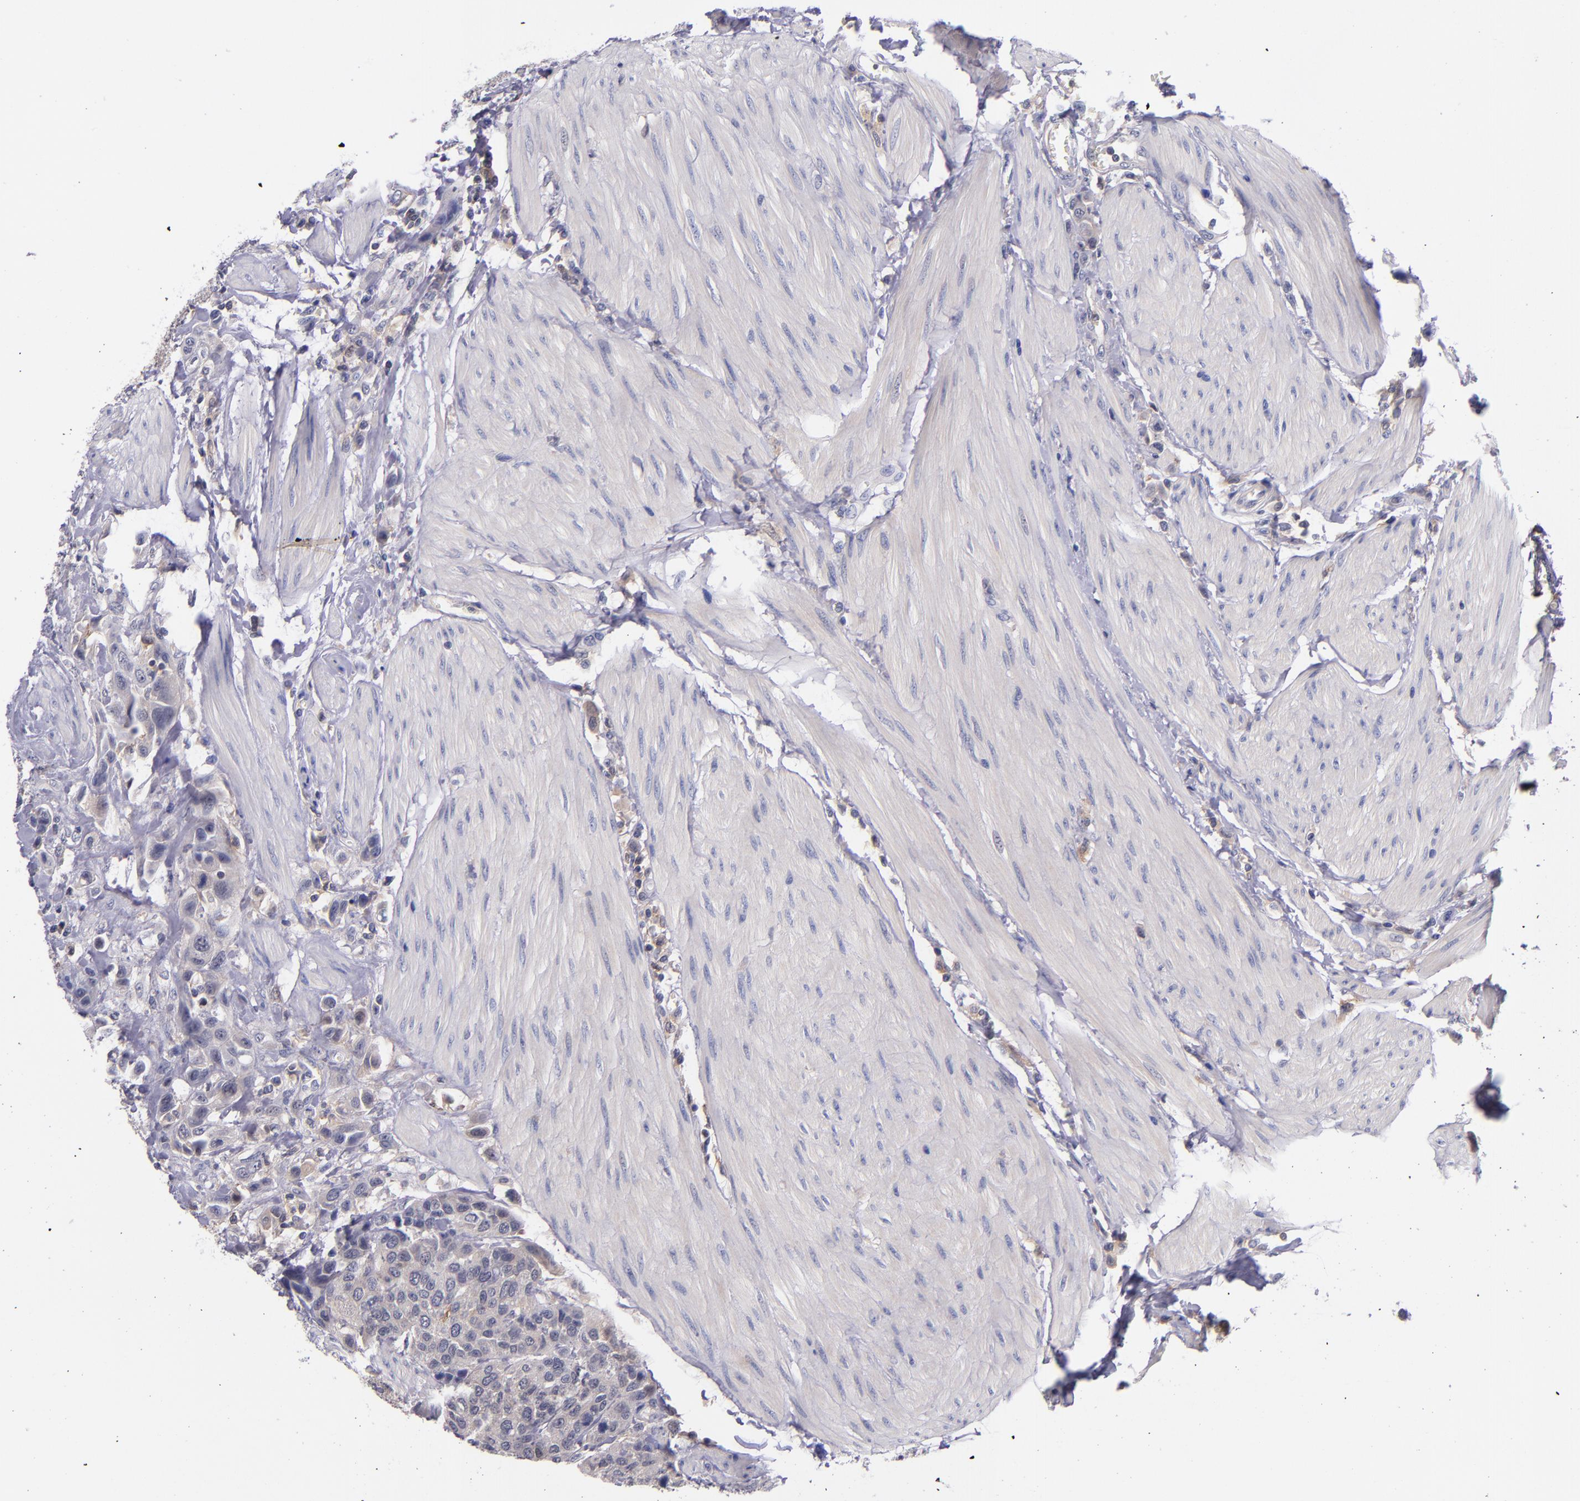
{"staining": {"intensity": "weak", "quantity": ">75%", "location": "cytoplasmic/membranous"}, "tissue": "urothelial cancer", "cell_type": "Tumor cells", "image_type": "cancer", "snomed": [{"axis": "morphology", "description": "Urothelial carcinoma, High grade"}, {"axis": "topography", "description": "Urinary bladder"}], "caption": "High-power microscopy captured an IHC micrograph of urothelial cancer, revealing weak cytoplasmic/membranous expression in approximately >75% of tumor cells. The staining was performed using DAB to visualize the protein expression in brown, while the nuclei were stained in blue with hematoxylin (Magnification: 20x).", "gene": "RBP4", "patient": {"sex": "male", "age": 50}}